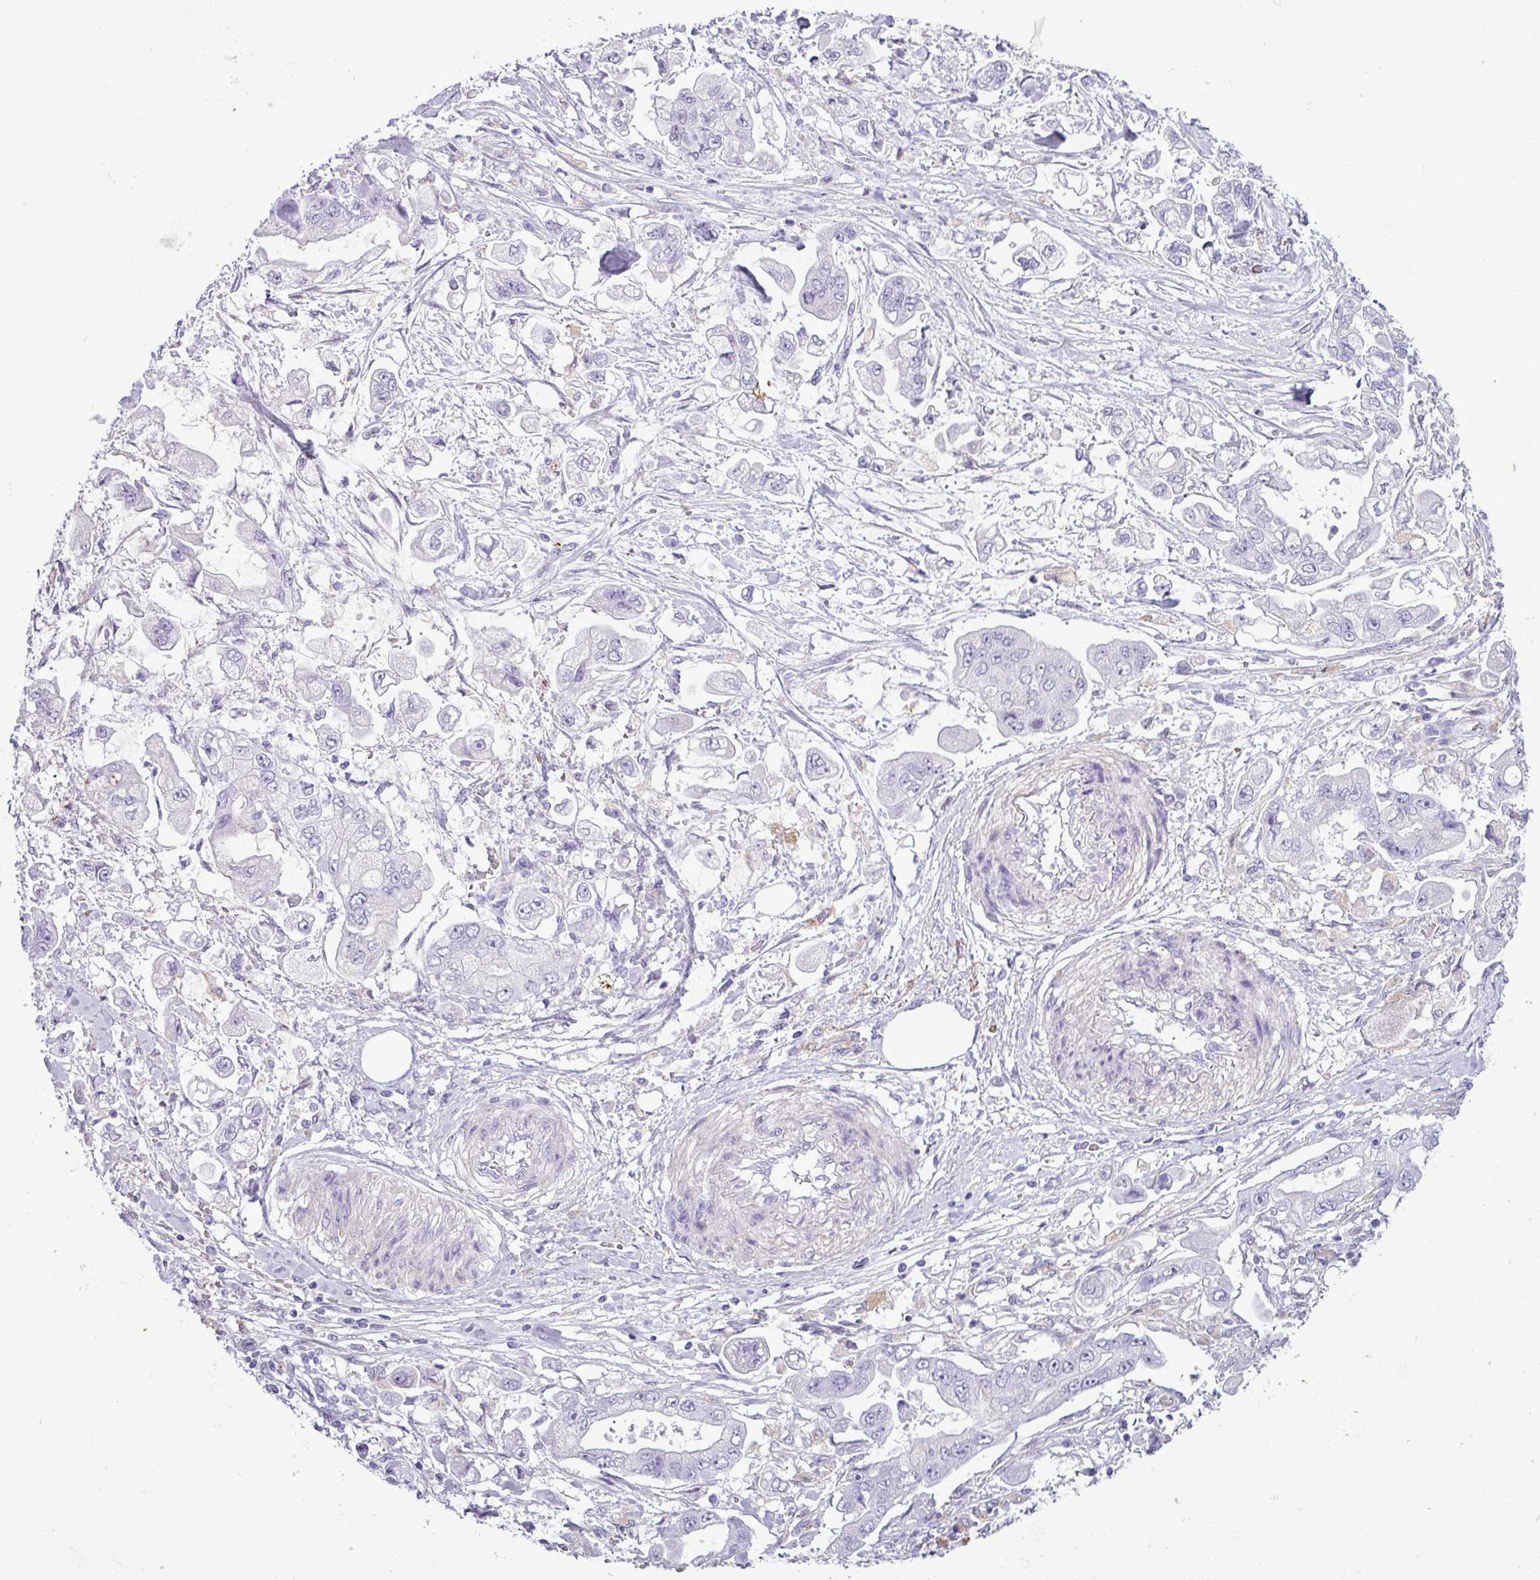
{"staining": {"intensity": "negative", "quantity": "none", "location": "none"}, "tissue": "stomach cancer", "cell_type": "Tumor cells", "image_type": "cancer", "snomed": [{"axis": "morphology", "description": "Adenocarcinoma, NOS"}, {"axis": "topography", "description": "Stomach"}], "caption": "Immunohistochemistry histopathology image of neoplastic tissue: human stomach cancer (adenocarcinoma) stained with DAB (3,3'-diaminobenzidine) demonstrates no significant protein staining in tumor cells.", "gene": "TMEM200C", "patient": {"sex": "male", "age": 62}}